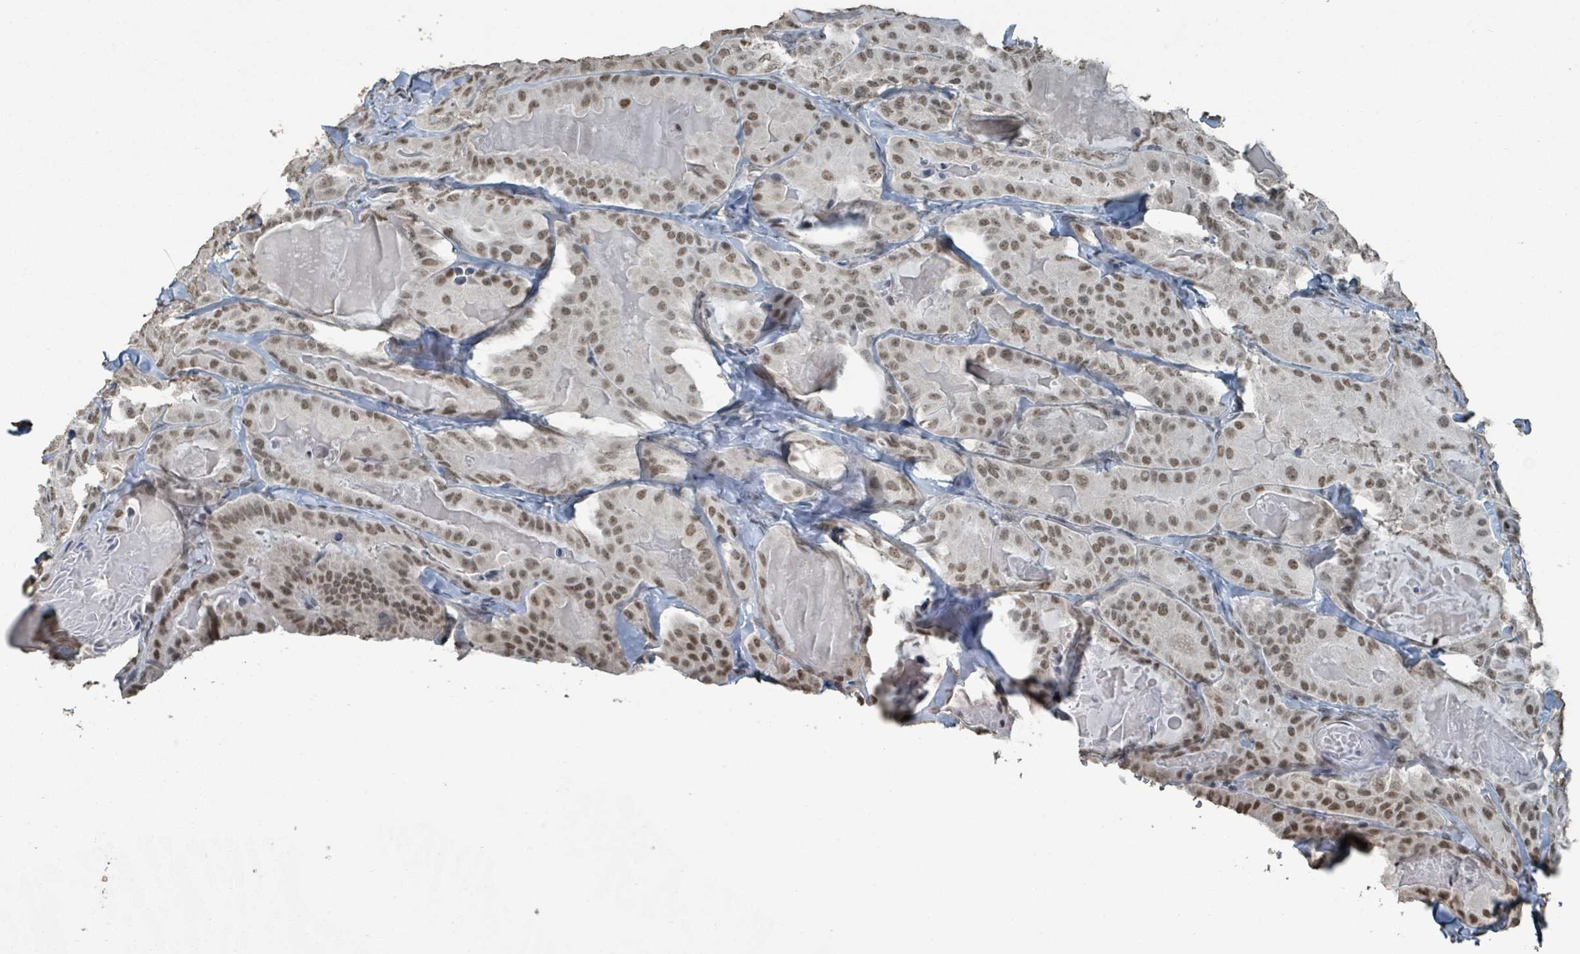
{"staining": {"intensity": "moderate", "quantity": ">75%", "location": "nuclear"}, "tissue": "thyroid cancer", "cell_type": "Tumor cells", "image_type": "cancer", "snomed": [{"axis": "morphology", "description": "Papillary adenocarcinoma, NOS"}, {"axis": "topography", "description": "Thyroid gland"}], "caption": "Human thyroid cancer stained for a protein (brown) displays moderate nuclear positive staining in about >75% of tumor cells.", "gene": "PHIP", "patient": {"sex": "female", "age": 68}}